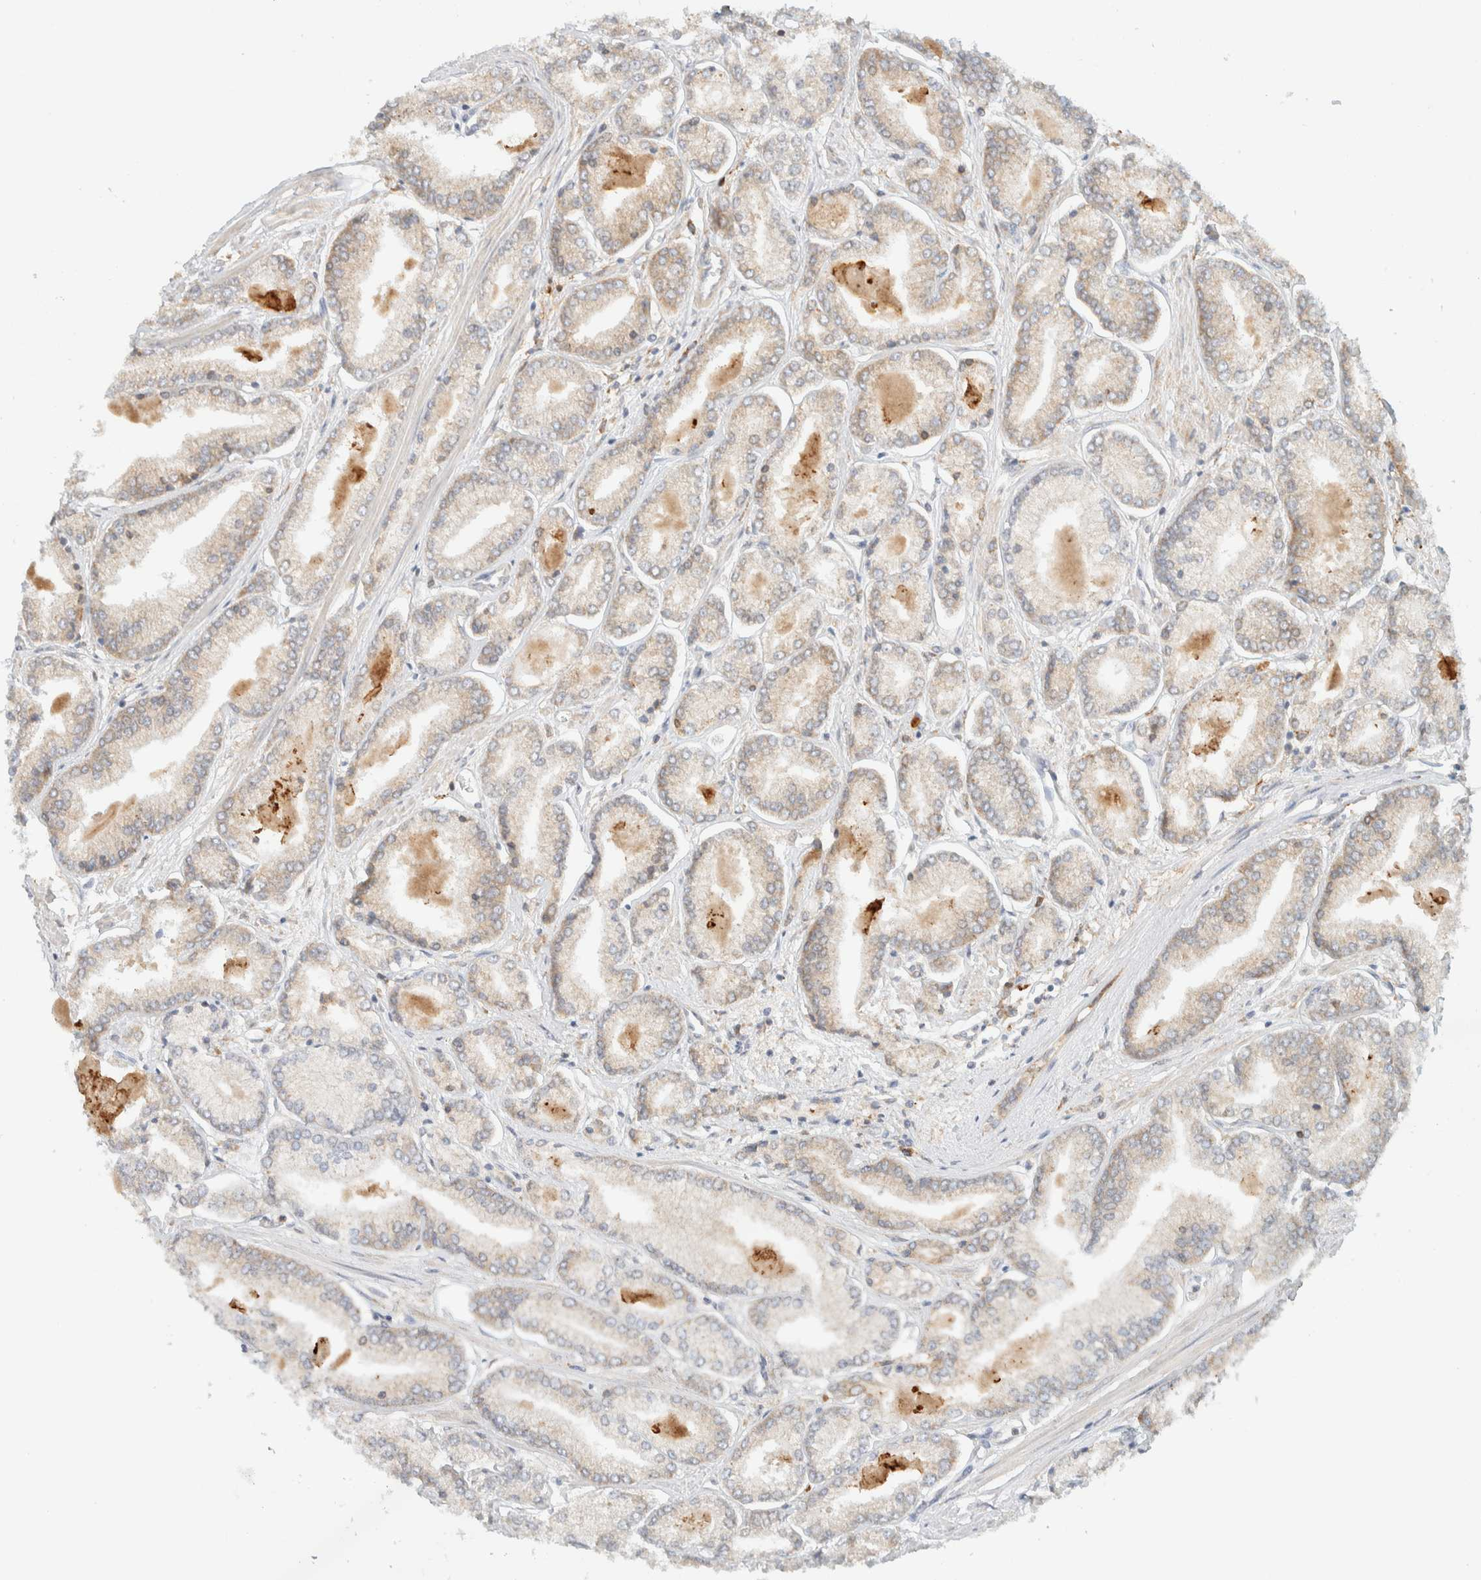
{"staining": {"intensity": "weak", "quantity": ">75%", "location": "cytoplasmic/membranous"}, "tissue": "prostate cancer", "cell_type": "Tumor cells", "image_type": "cancer", "snomed": [{"axis": "morphology", "description": "Adenocarcinoma, Low grade"}, {"axis": "topography", "description": "Prostate"}], "caption": "A brown stain labels weak cytoplasmic/membranous positivity of a protein in prostate adenocarcinoma (low-grade) tumor cells.", "gene": "NT5C", "patient": {"sex": "male", "age": 52}}